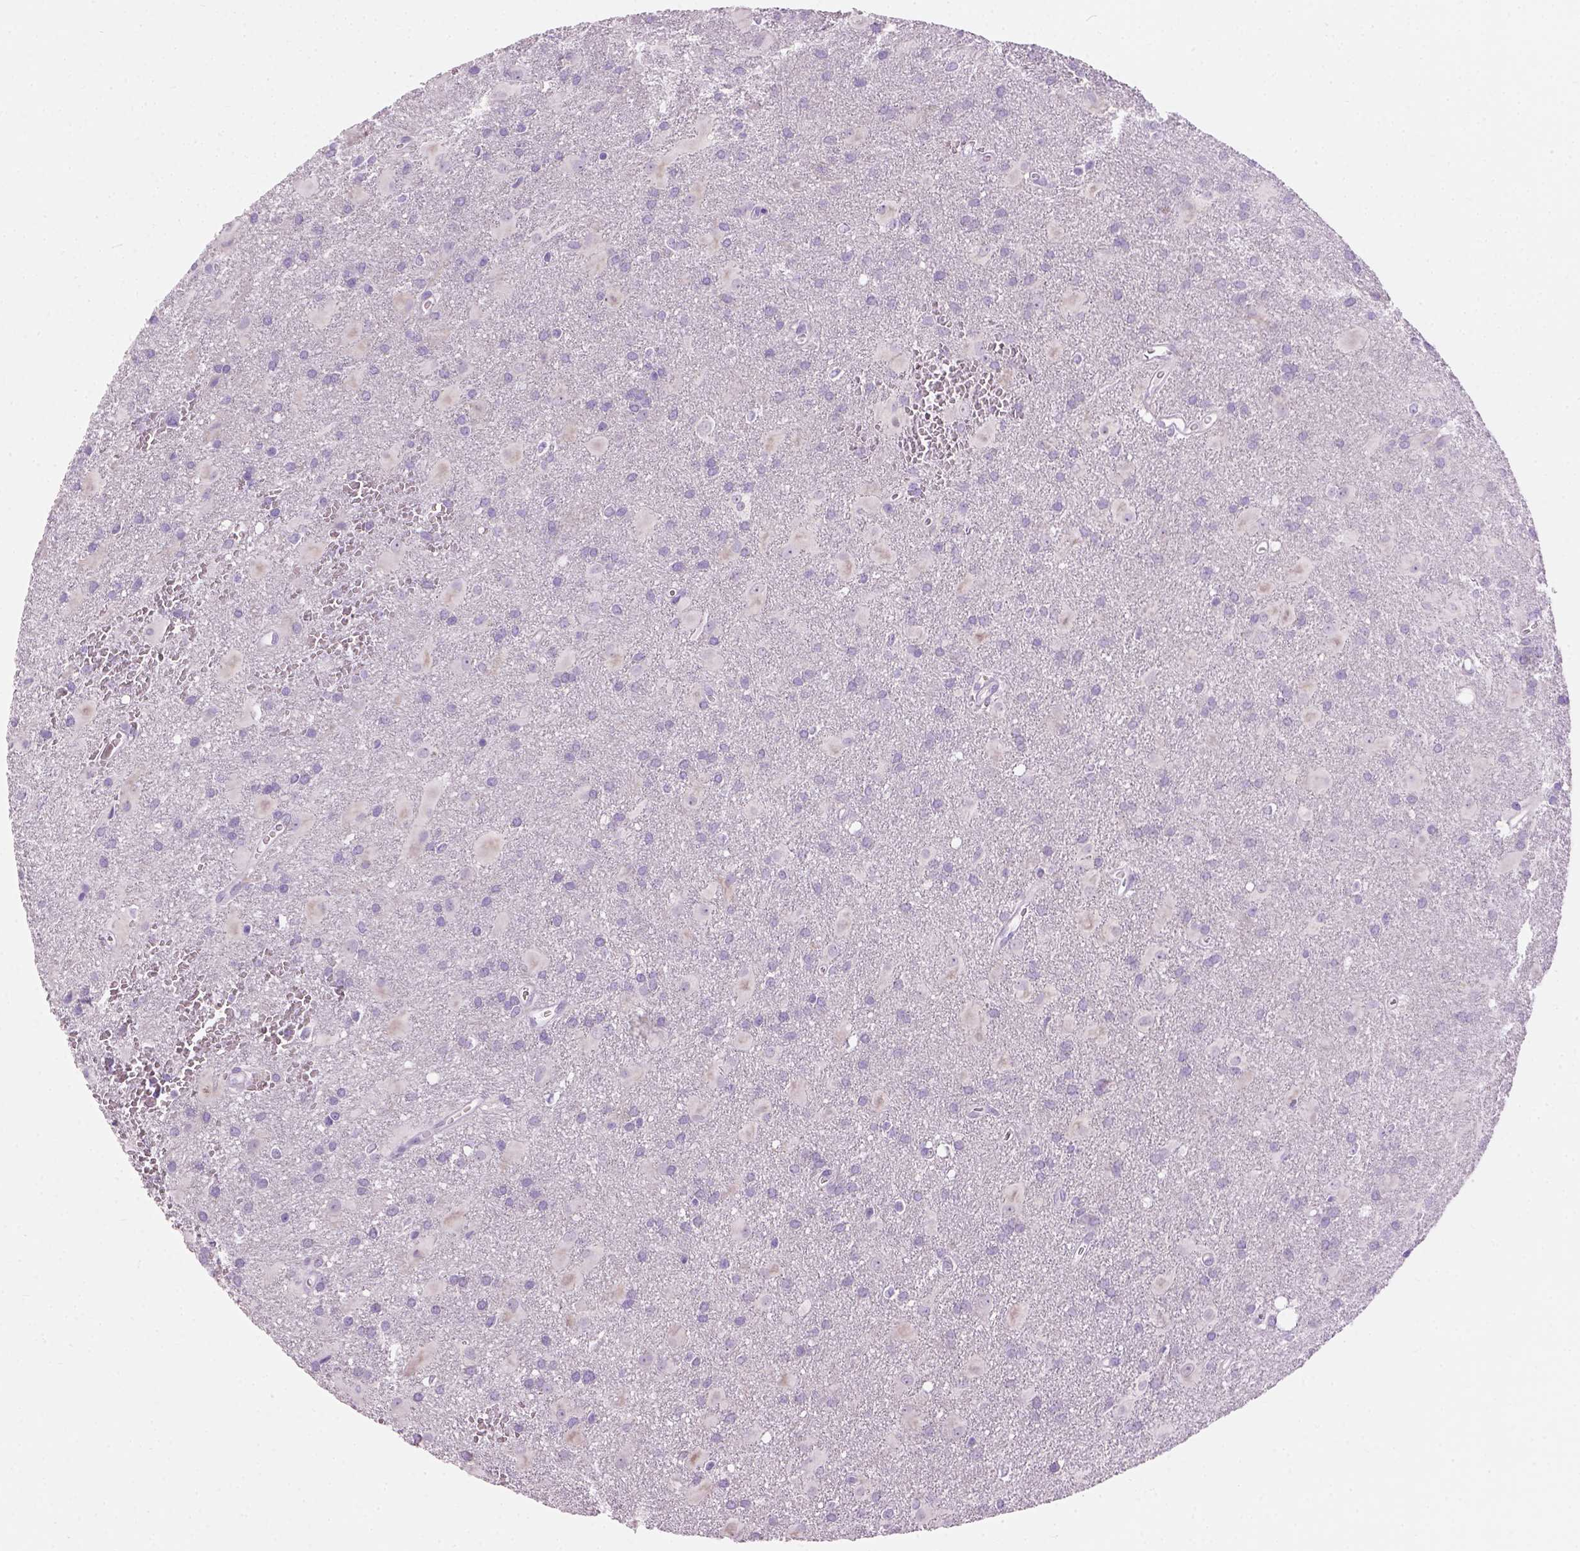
{"staining": {"intensity": "negative", "quantity": "none", "location": "none"}, "tissue": "glioma", "cell_type": "Tumor cells", "image_type": "cancer", "snomed": [{"axis": "morphology", "description": "Glioma, malignant, Low grade"}, {"axis": "topography", "description": "Brain"}], "caption": "There is no significant expression in tumor cells of low-grade glioma (malignant). (Brightfield microscopy of DAB (3,3'-diaminobenzidine) immunohistochemistry (IHC) at high magnification).", "gene": "CYP24A1", "patient": {"sex": "male", "age": 58}}